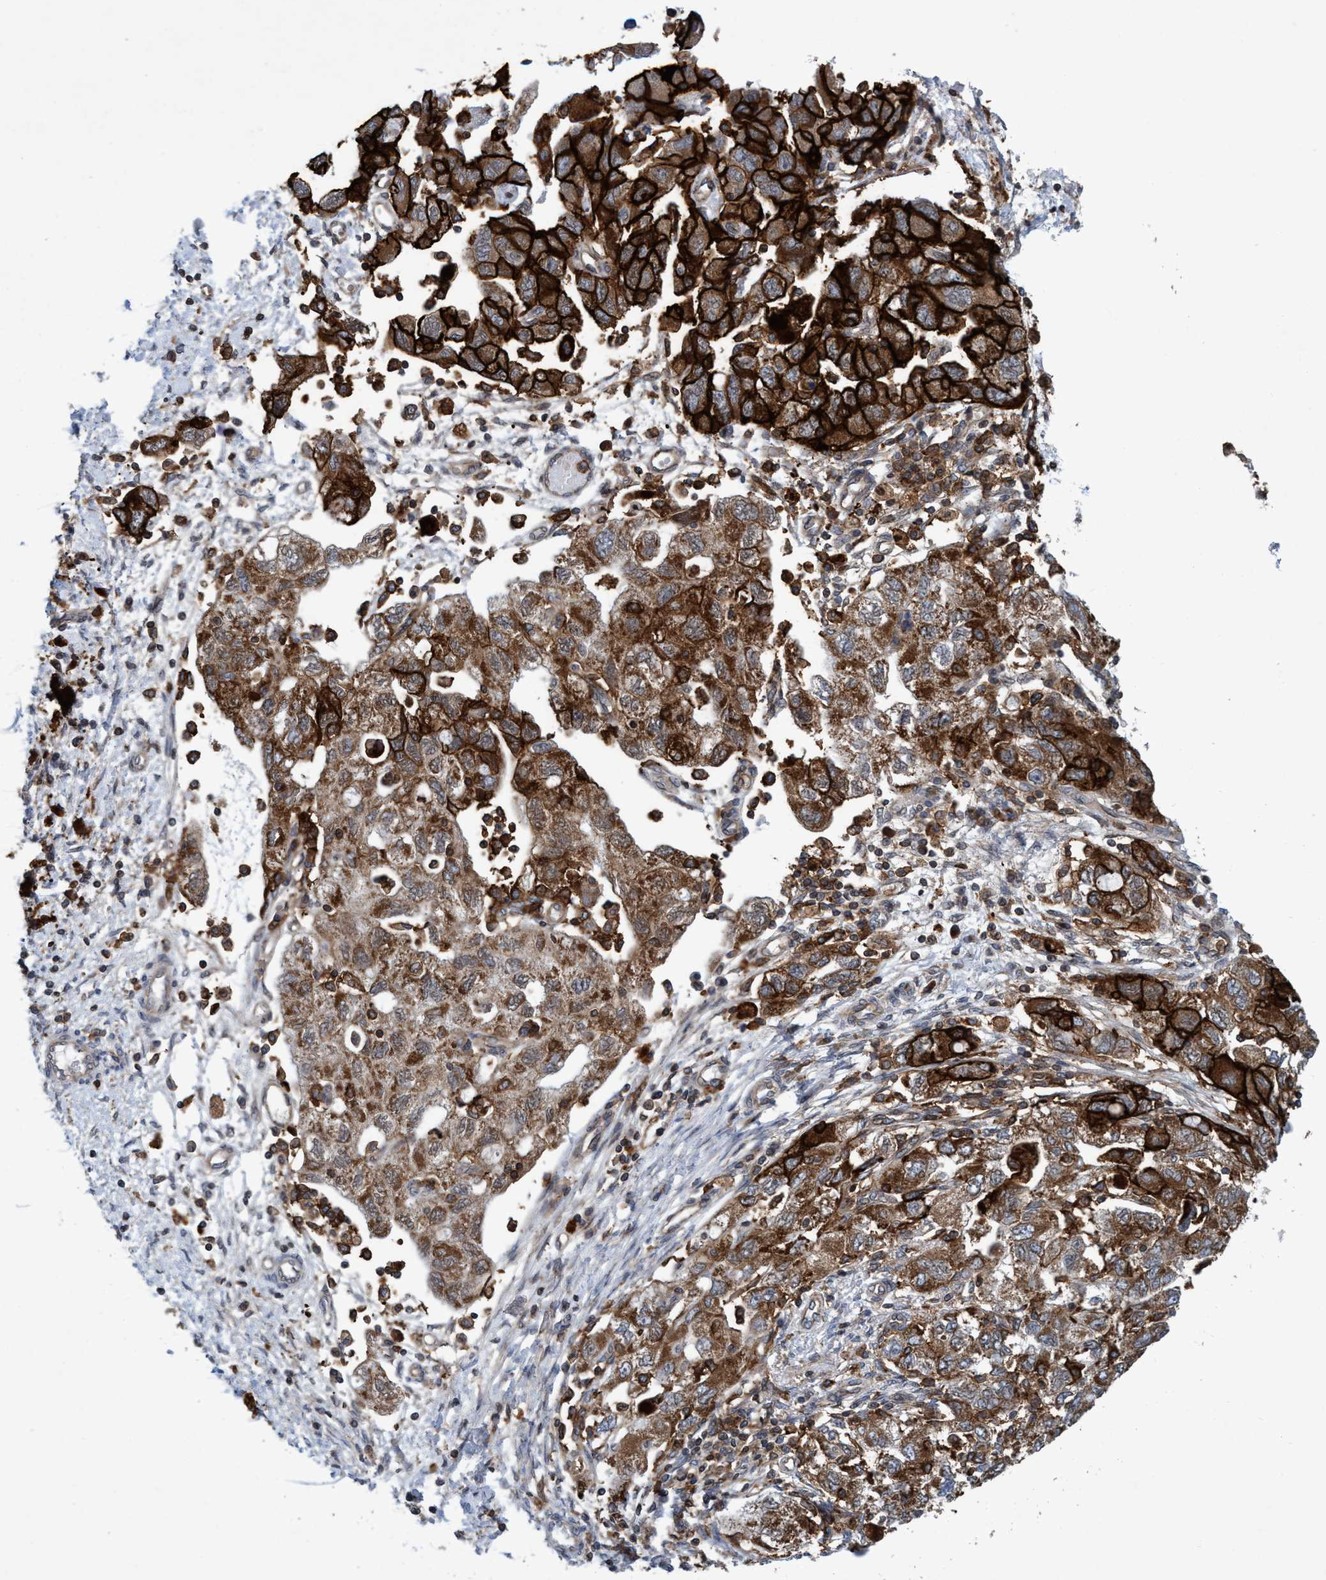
{"staining": {"intensity": "strong", "quantity": ">75%", "location": "cytoplasmic/membranous"}, "tissue": "ovarian cancer", "cell_type": "Tumor cells", "image_type": "cancer", "snomed": [{"axis": "morphology", "description": "Carcinoma, NOS"}, {"axis": "morphology", "description": "Cystadenocarcinoma, serous, NOS"}, {"axis": "topography", "description": "Ovary"}], "caption": "Brown immunohistochemical staining in human ovarian cancer (serous cystadenocarcinoma) shows strong cytoplasmic/membranous staining in about >75% of tumor cells.", "gene": "SLC16A3", "patient": {"sex": "female", "age": 69}}